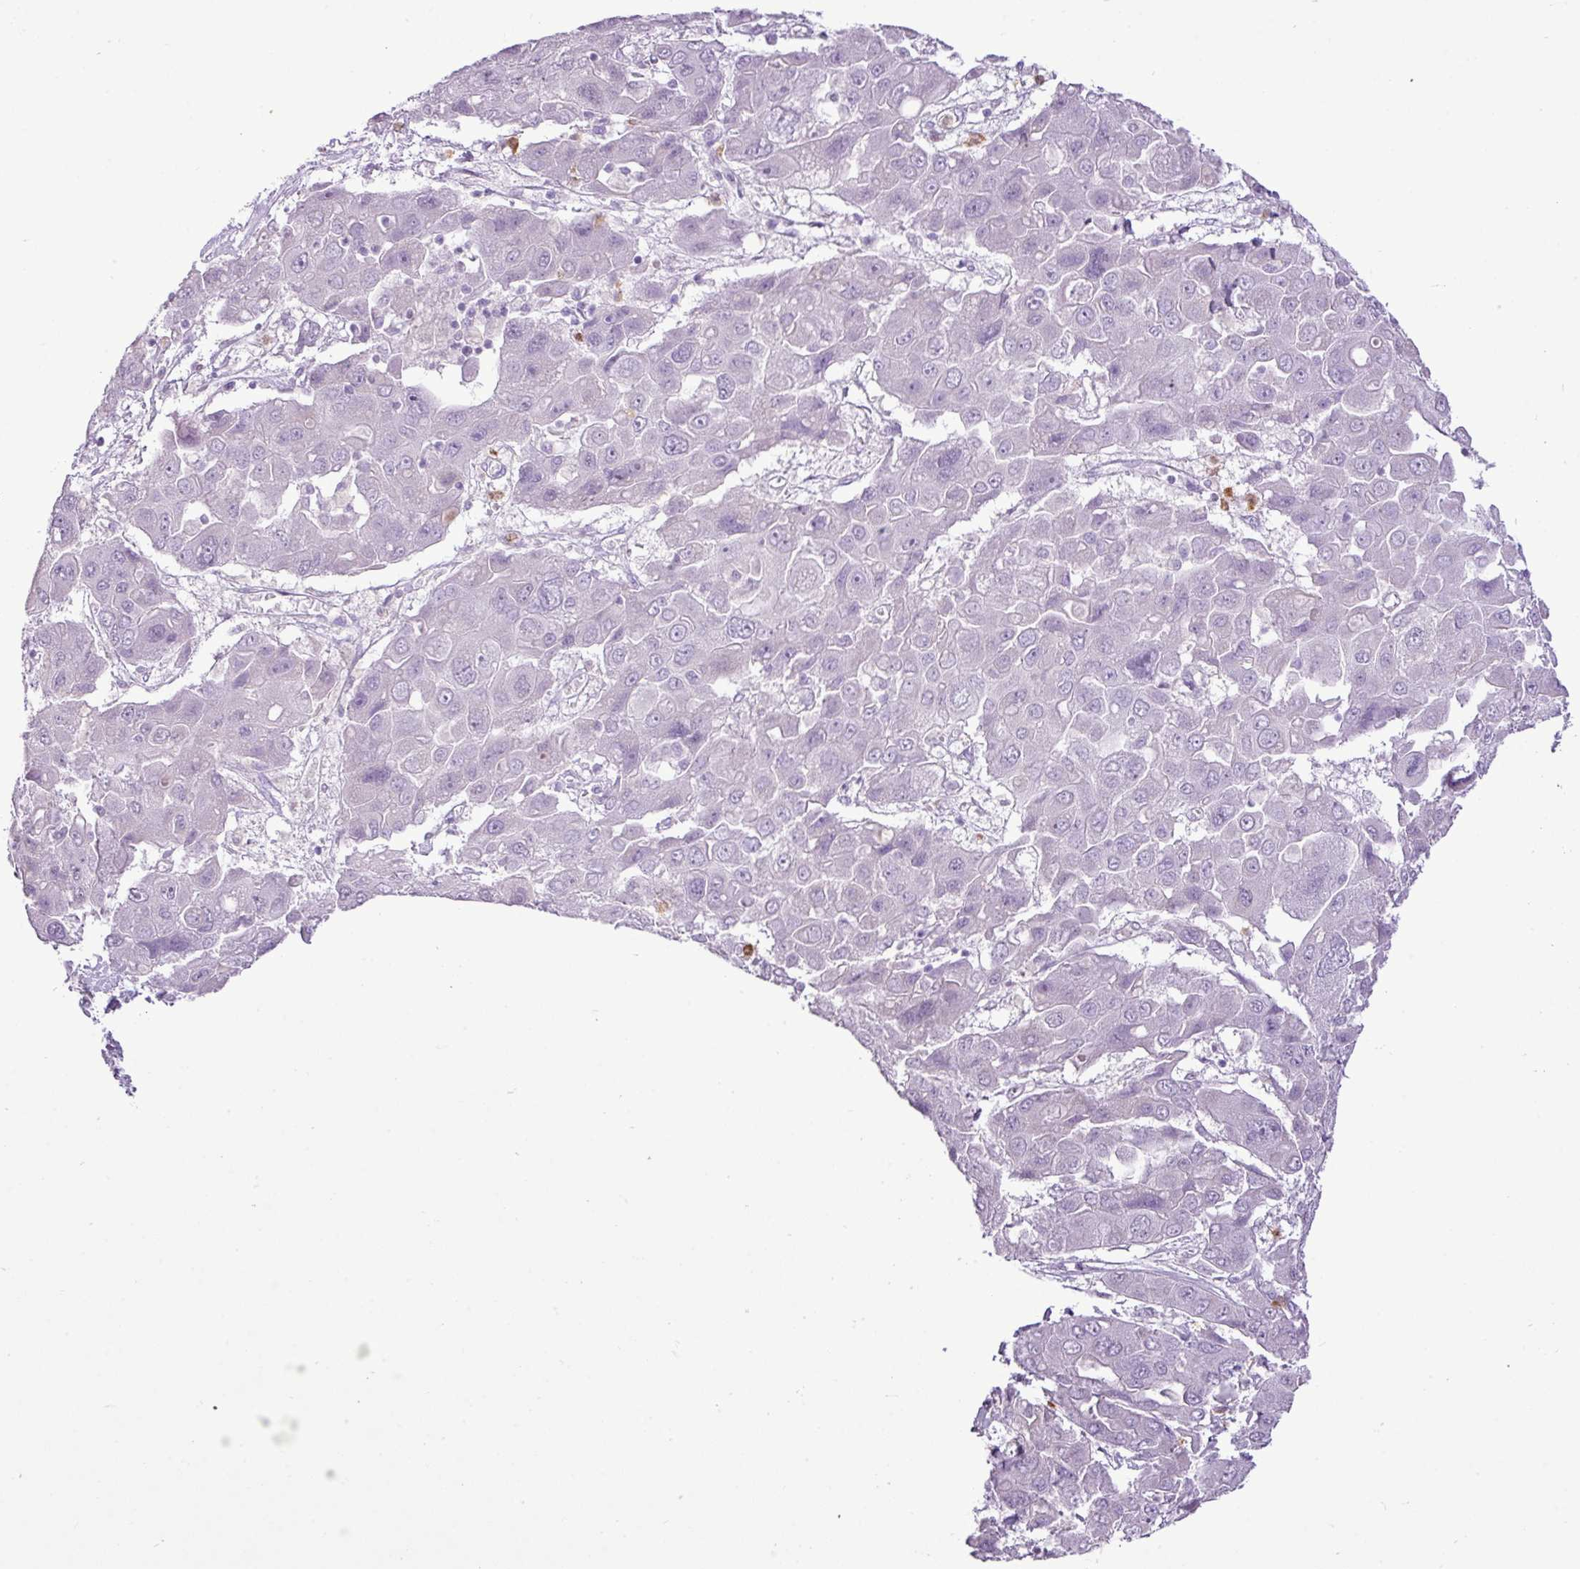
{"staining": {"intensity": "negative", "quantity": "none", "location": "none"}, "tissue": "liver cancer", "cell_type": "Tumor cells", "image_type": "cancer", "snomed": [{"axis": "morphology", "description": "Cholangiocarcinoma"}, {"axis": "topography", "description": "Liver"}], "caption": "An image of liver cancer (cholangiocarcinoma) stained for a protein shows no brown staining in tumor cells.", "gene": "ZSCAN5A", "patient": {"sex": "male", "age": 67}}